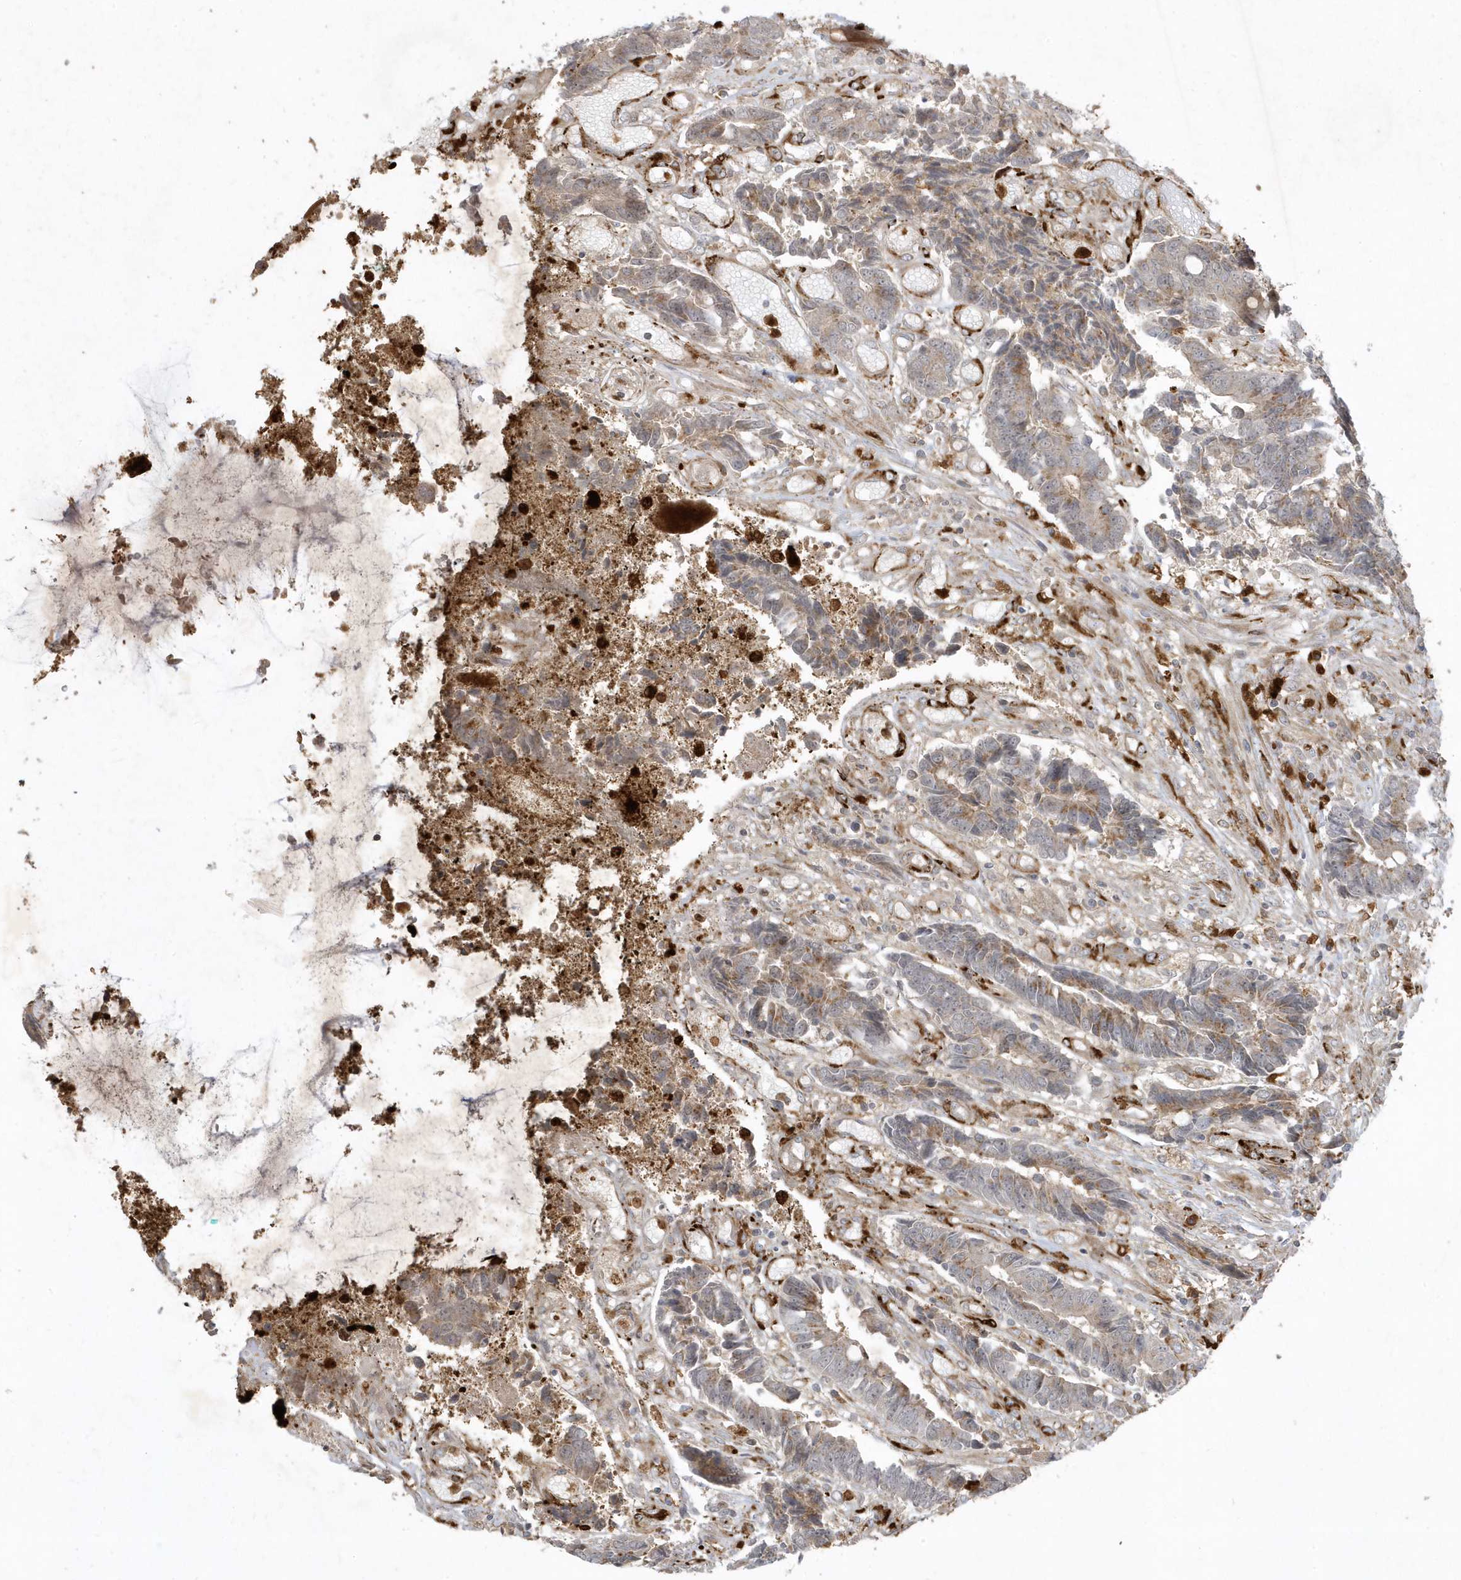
{"staining": {"intensity": "weak", "quantity": "25%-75%", "location": "cytoplasmic/membranous"}, "tissue": "colorectal cancer", "cell_type": "Tumor cells", "image_type": "cancer", "snomed": [{"axis": "morphology", "description": "Adenocarcinoma, NOS"}, {"axis": "topography", "description": "Rectum"}], "caption": "A high-resolution photomicrograph shows immunohistochemistry (IHC) staining of adenocarcinoma (colorectal), which displays weak cytoplasmic/membranous expression in about 25%-75% of tumor cells. The protein is shown in brown color, while the nuclei are stained blue.", "gene": "IFT57", "patient": {"sex": "male", "age": 84}}